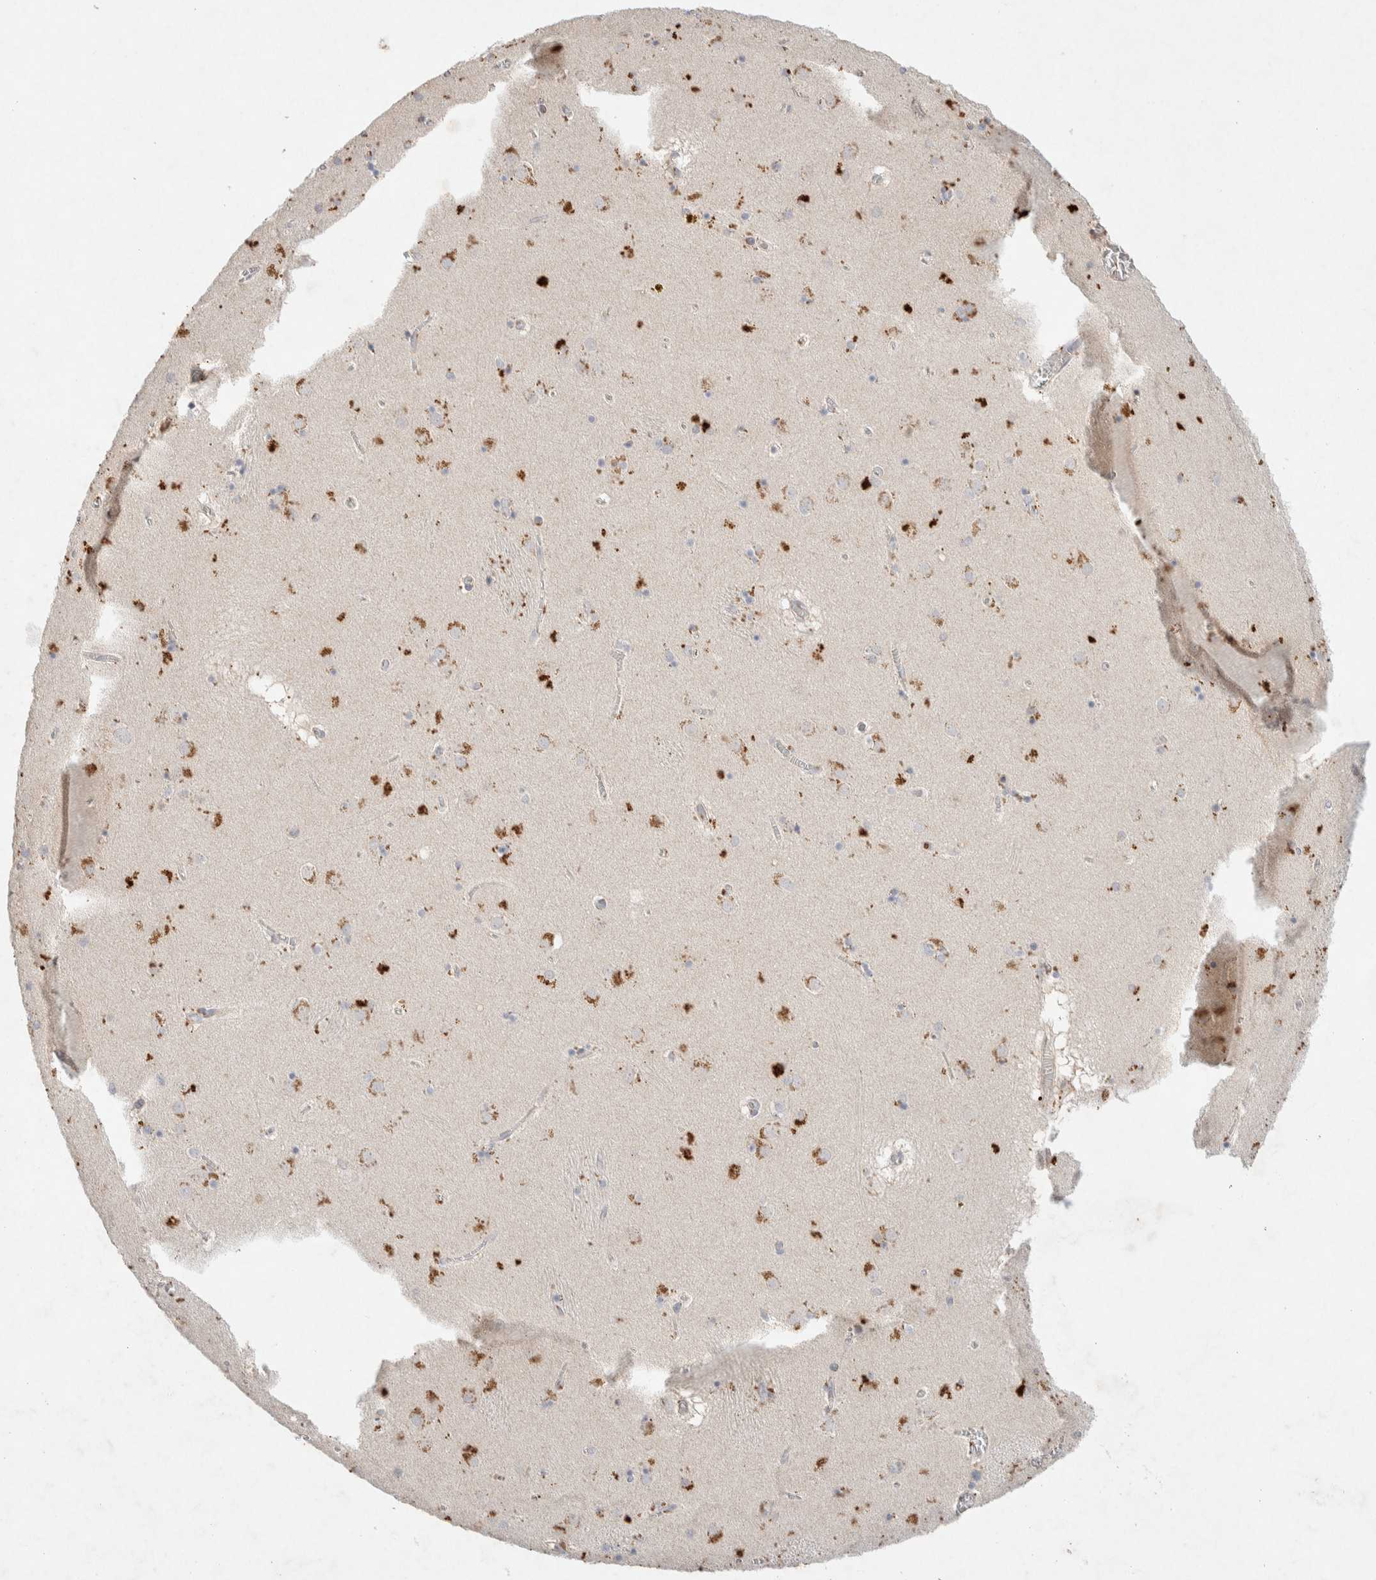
{"staining": {"intensity": "moderate", "quantity": "<25%", "location": "cytoplasmic/membranous"}, "tissue": "caudate", "cell_type": "Glial cells", "image_type": "normal", "snomed": [{"axis": "morphology", "description": "Normal tissue, NOS"}, {"axis": "topography", "description": "Lateral ventricle wall"}], "caption": "Immunohistochemical staining of benign caudate exhibits <25% levels of moderate cytoplasmic/membranous protein positivity in approximately <25% of glial cells. (Stains: DAB (3,3'-diaminobenzidine) in brown, nuclei in blue, Microscopy: brightfield microscopy at high magnification).", "gene": "GNAI1", "patient": {"sex": "male", "age": 70}}